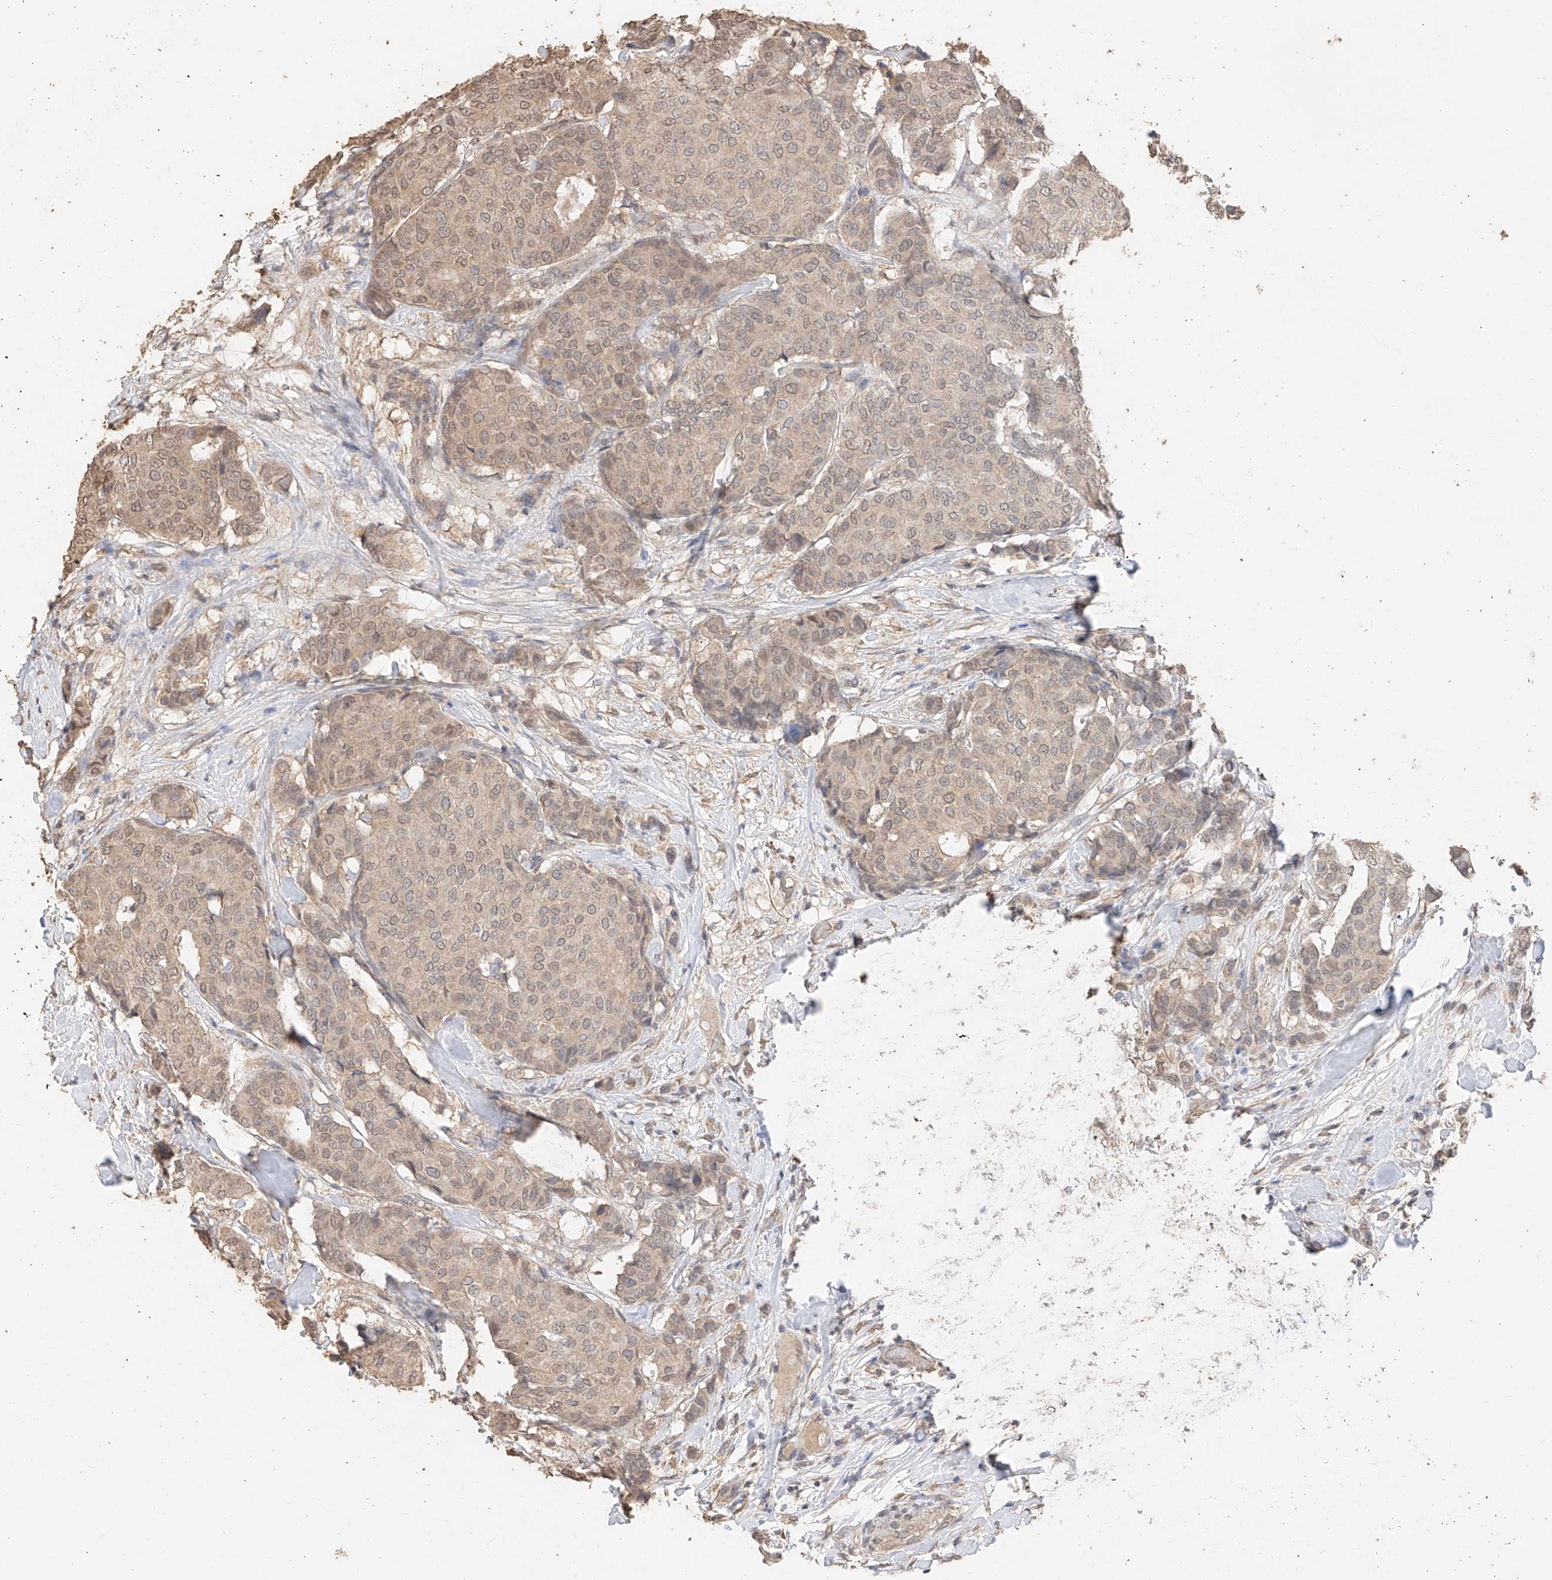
{"staining": {"intensity": "moderate", "quantity": ">75%", "location": "cytoplasmic/membranous,nuclear"}, "tissue": "breast cancer", "cell_type": "Tumor cells", "image_type": "cancer", "snomed": [{"axis": "morphology", "description": "Duct carcinoma"}, {"axis": "topography", "description": "Breast"}], "caption": "Human intraductal carcinoma (breast) stained with a protein marker displays moderate staining in tumor cells.", "gene": "IL22RA2", "patient": {"sex": "female", "age": 75}}